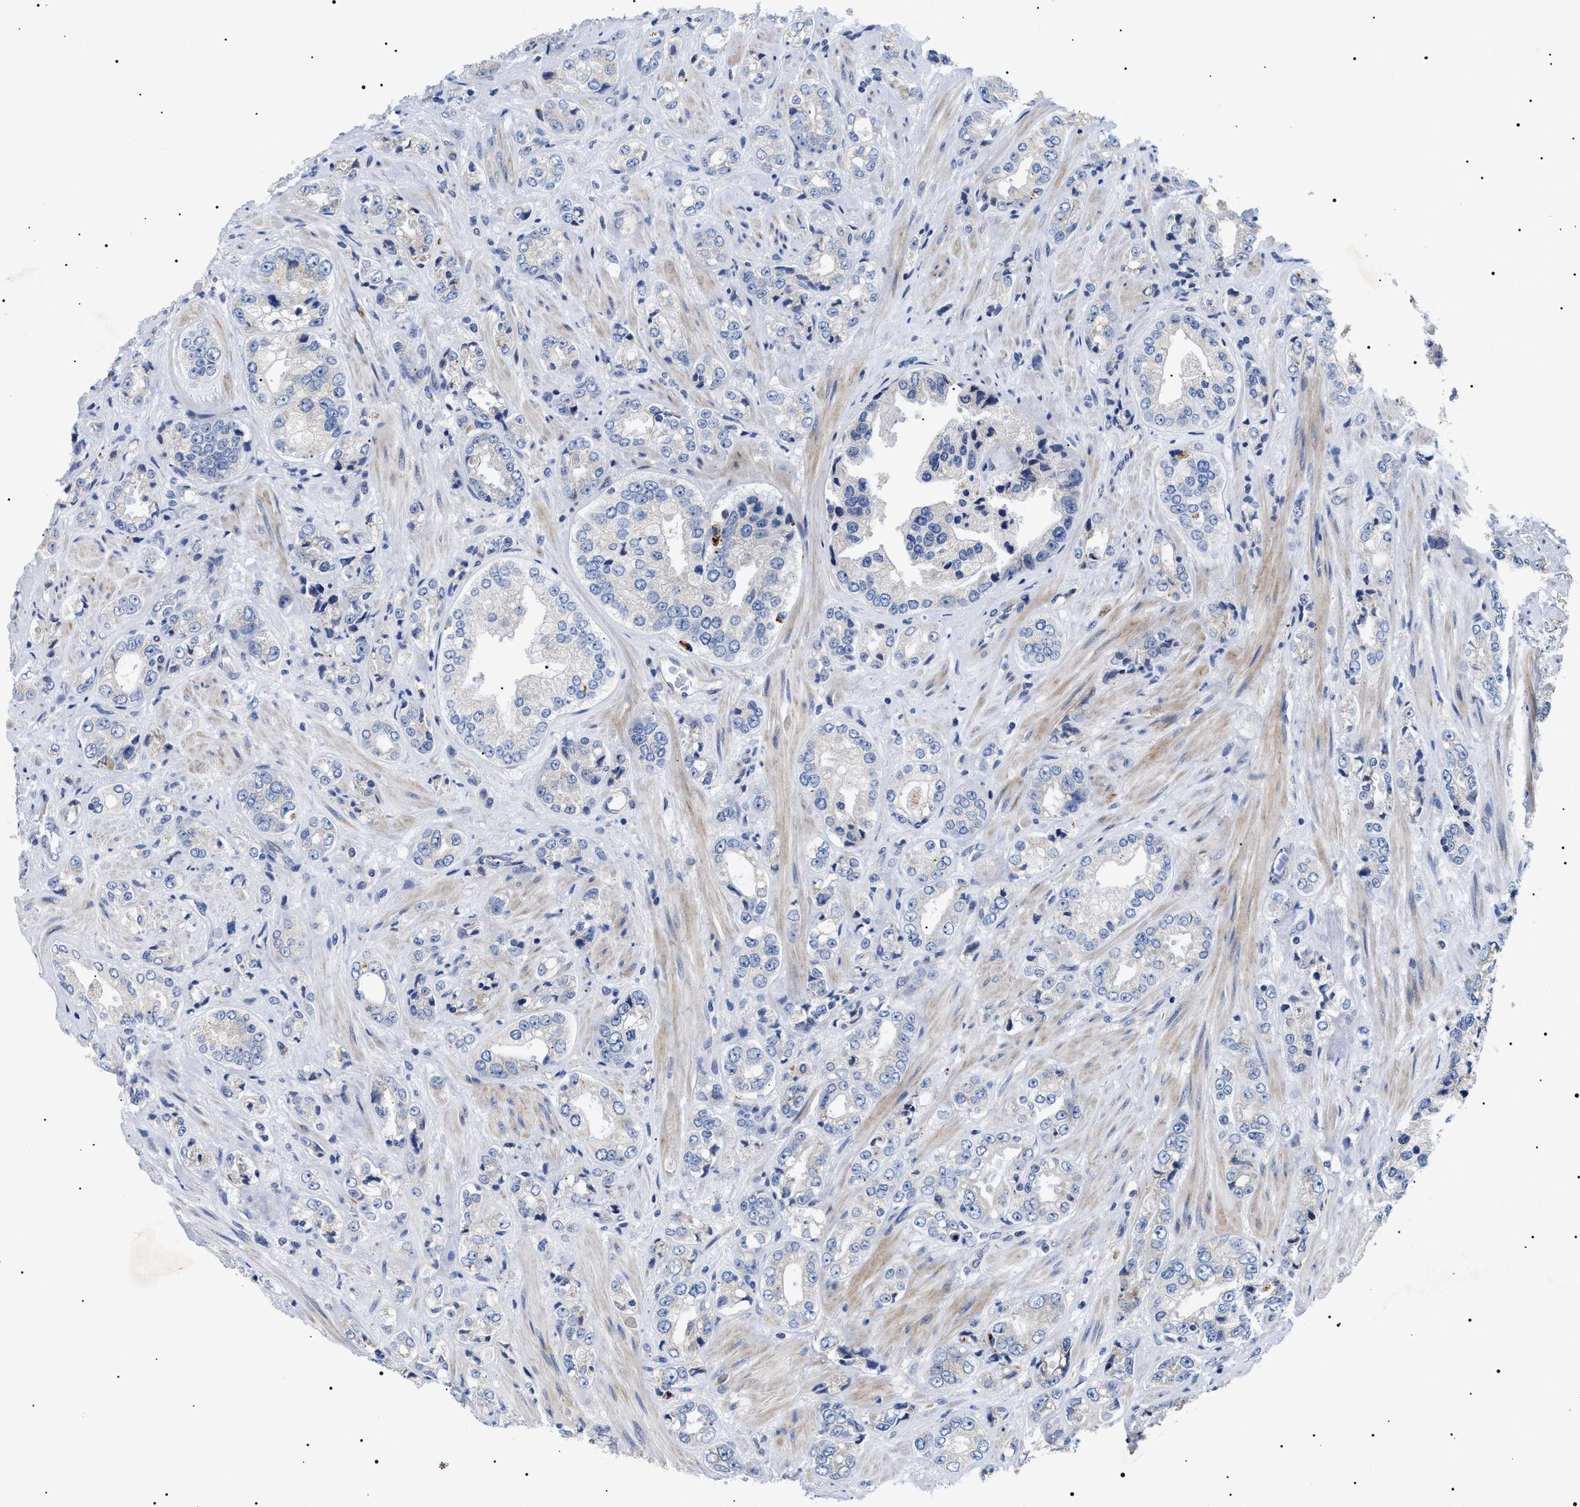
{"staining": {"intensity": "negative", "quantity": "none", "location": "none"}, "tissue": "prostate cancer", "cell_type": "Tumor cells", "image_type": "cancer", "snomed": [{"axis": "morphology", "description": "Adenocarcinoma, High grade"}, {"axis": "topography", "description": "Prostate"}], "caption": "IHC histopathology image of adenocarcinoma (high-grade) (prostate) stained for a protein (brown), which demonstrates no staining in tumor cells.", "gene": "TMEM222", "patient": {"sex": "male", "age": 61}}